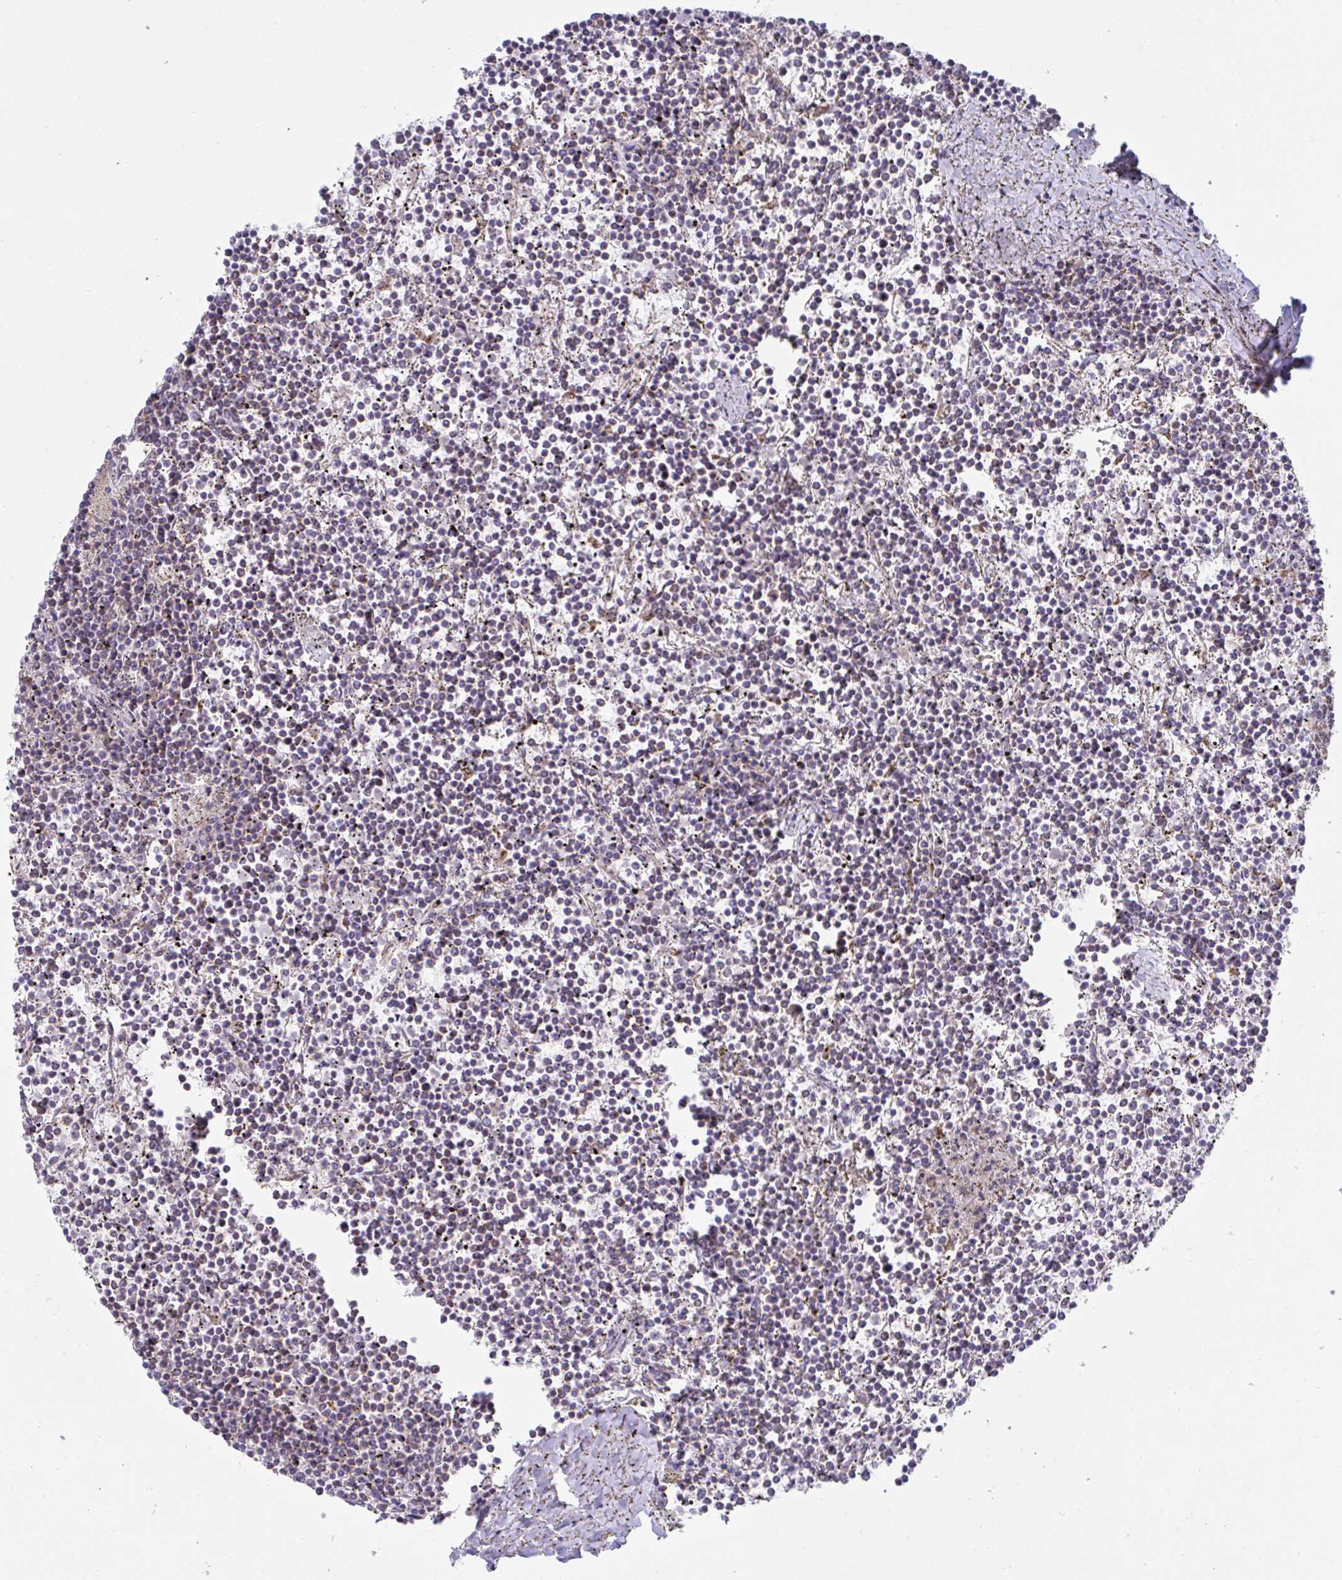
{"staining": {"intensity": "weak", "quantity": "<25%", "location": "cytoplasmic/membranous"}, "tissue": "lymphoma", "cell_type": "Tumor cells", "image_type": "cancer", "snomed": [{"axis": "morphology", "description": "Malignant lymphoma, non-Hodgkin's type, Low grade"}, {"axis": "topography", "description": "Spleen"}], "caption": "There is no significant positivity in tumor cells of malignant lymphoma, non-Hodgkin's type (low-grade).", "gene": "NDUFA7", "patient": {"sex": "female", "age": 19}}